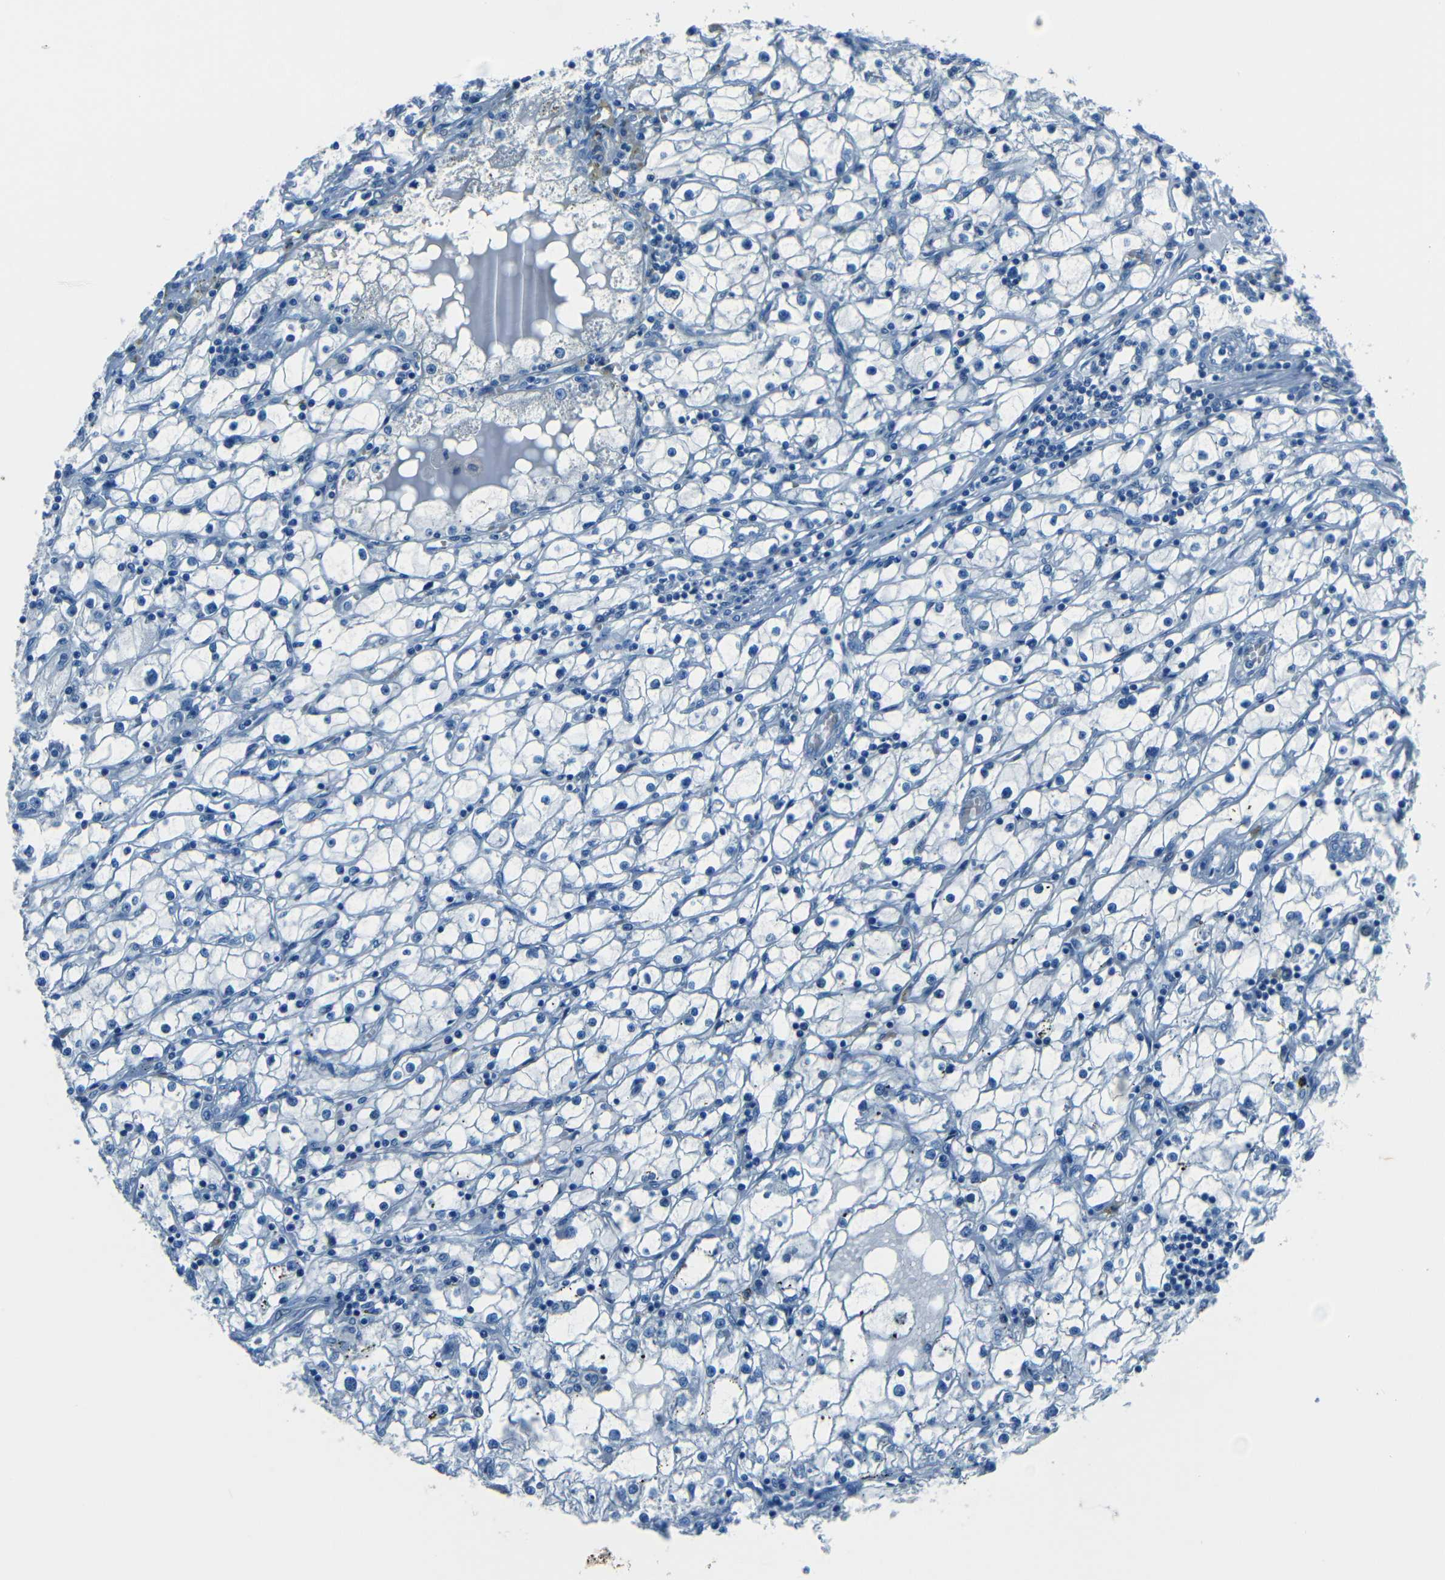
{"staining": {"intensity": "negative", "quantity": "none", "location": "none"}, "tissue": "renal cancer", "cell_type": "Tumor cells", "image_type": "cancer", "snomed": [{"axis": "morphology", "description": "Adenocarcinoma, NOS"}, {"axis": "topography", "description": "Kidney"}], "caption": "Immunohistochemistry (IHC) photomicrograph of adenocarcinoma (renal) stained for a protein (brown), which demonstrates no positivity in tumor cells.", "gene": "FBN2", "patient": {"sex": "male", "age": 56}}